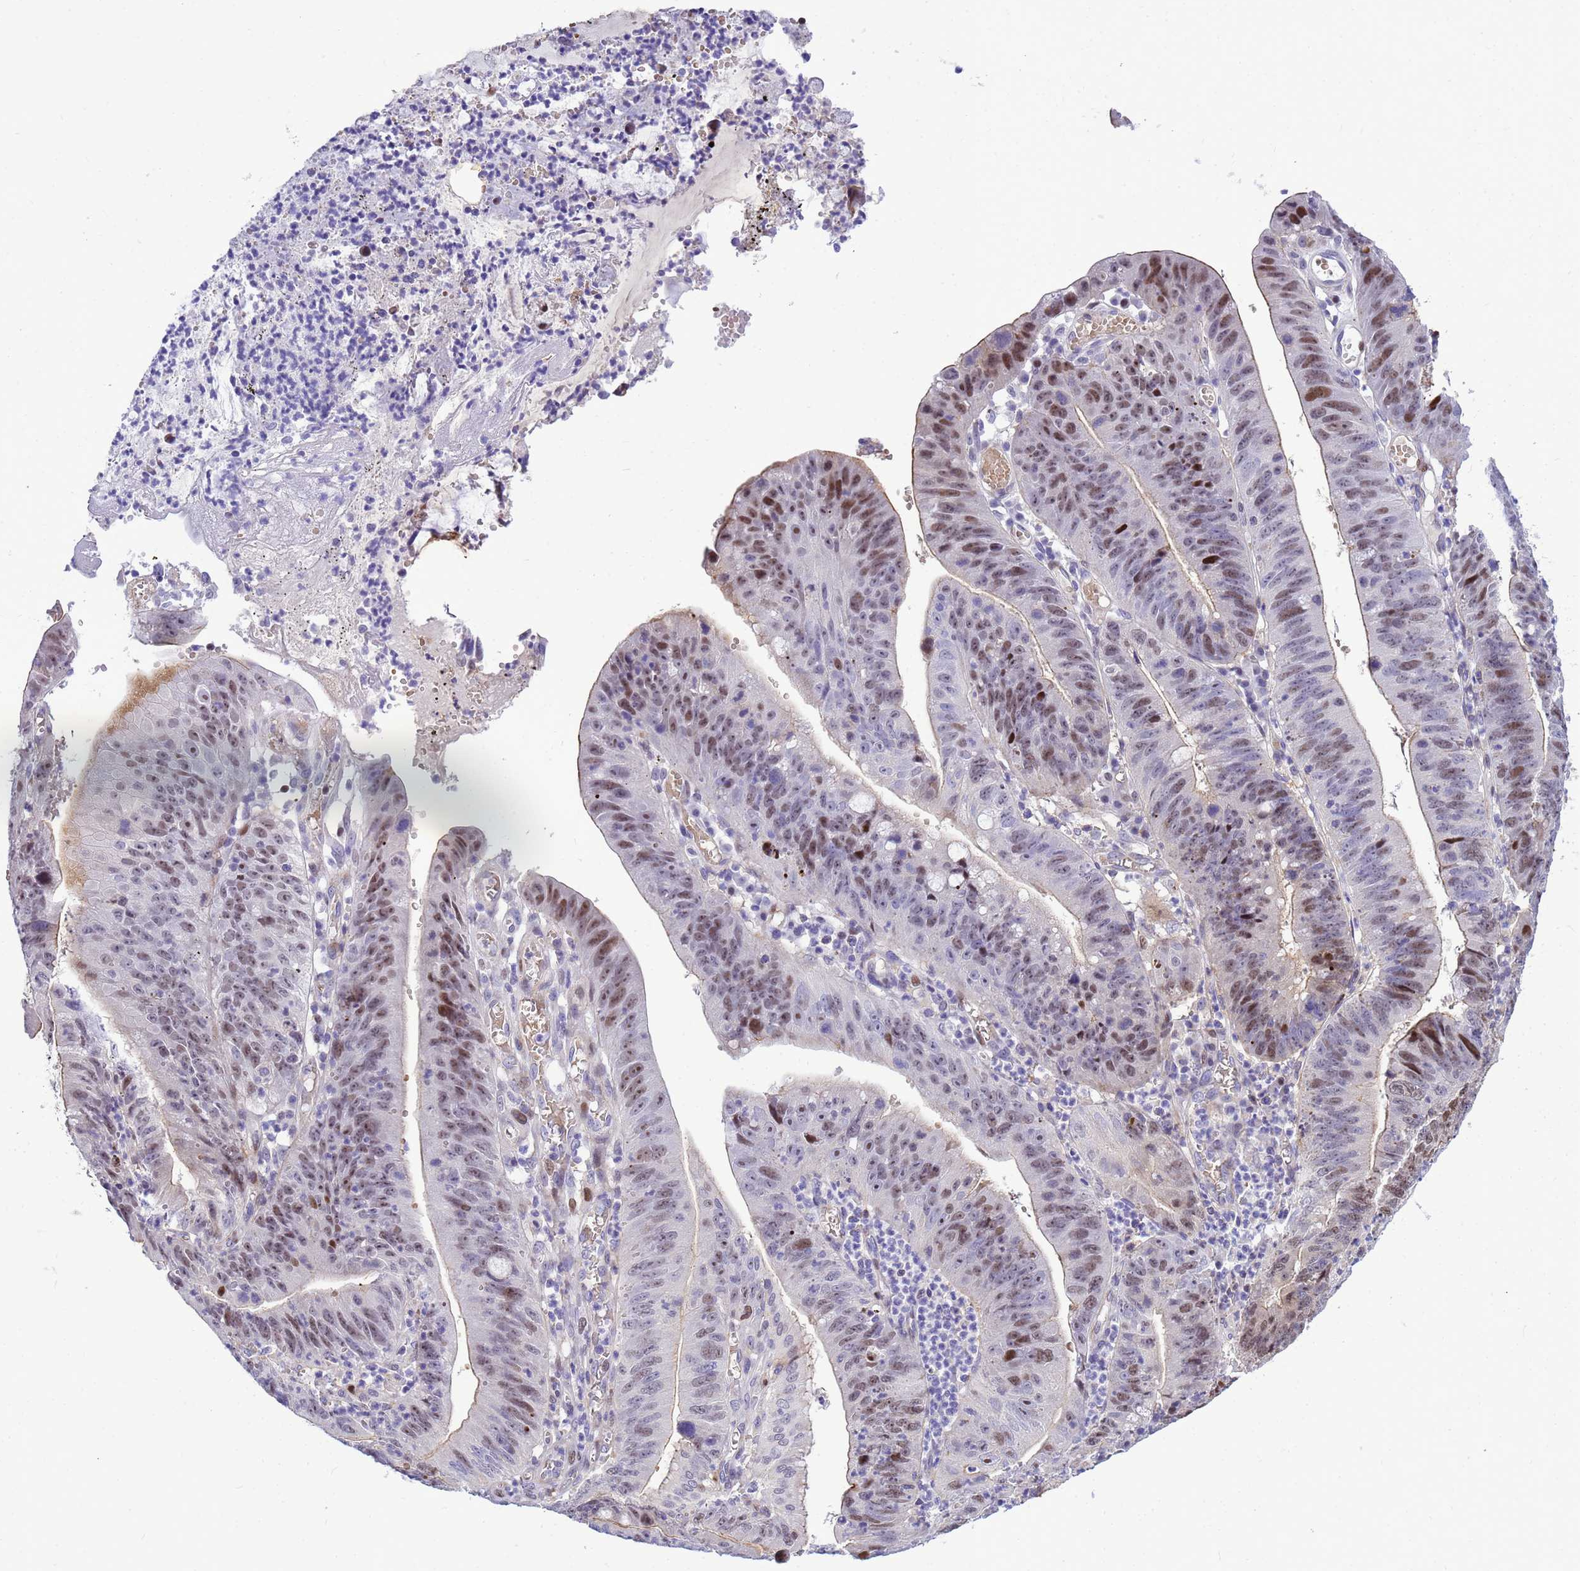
{"staining": {"intensity": "moderate", "quantity": "25%-75%", "location": "nuclear"}, "tissue": "stomach cancer", "cell_type": "Tumor cells", "image_type": "cancer", "snomed": [{"axis": "morphology", "description": "Adenocarcinoma, NOS"}, {"axis": "topography", "description": "Stomach"}], "caption": "IHC photomicrograph of stomach adenocarcinoma stained for a protein (brown), which displays medium levels of moderate nuclear staining in approximately 25%-75% of tumor cells.", "gene": "ADAMTS7", "patient": {"sex": "male", "age": 59}}